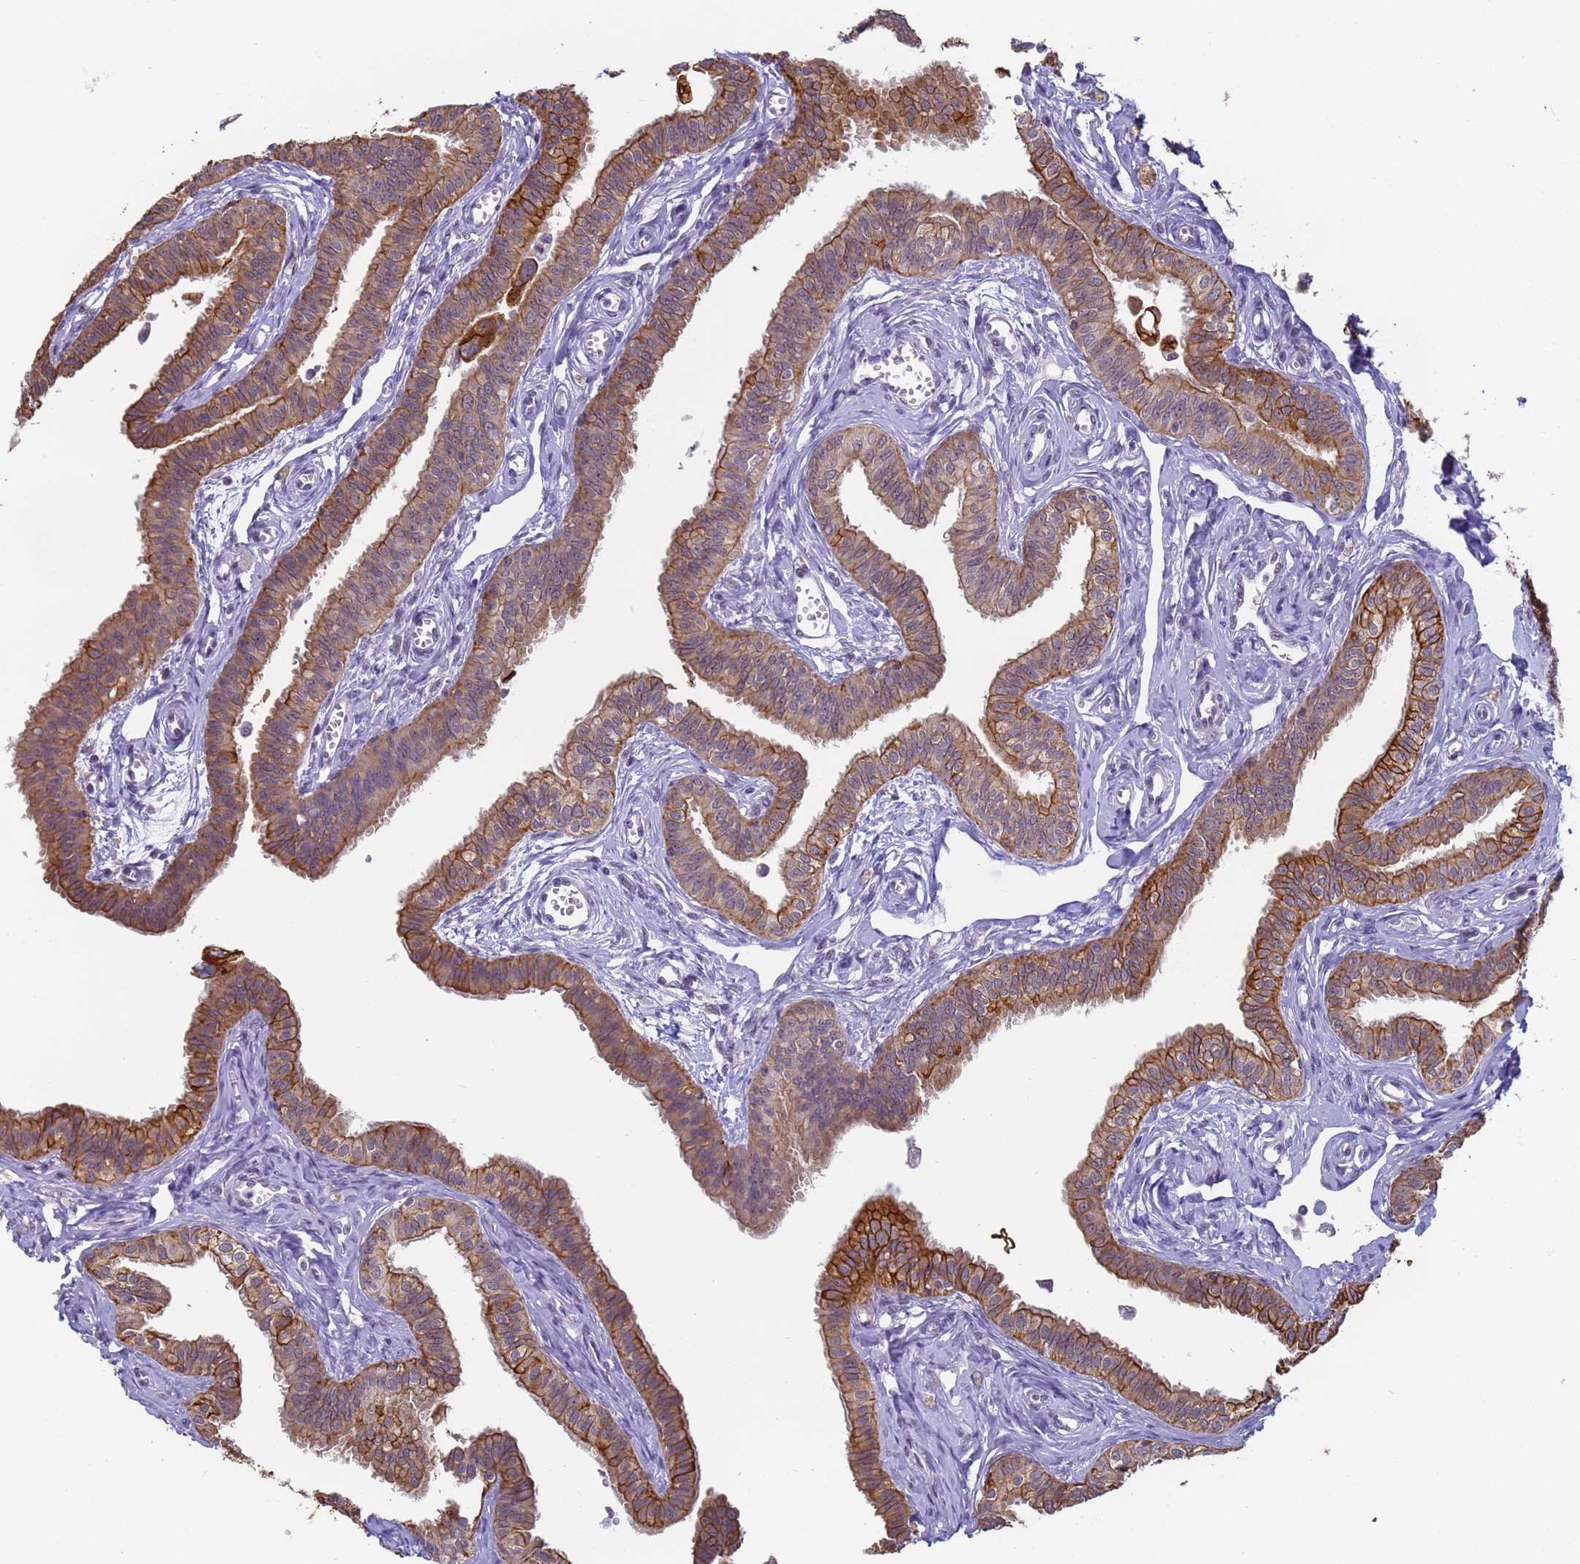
{"staining": {"intensity": "strong", "quantity": ">75%", "location": "cytoplasmic/membranous"}, "tissue": "fallopian tube", "cell_type": "Glandular cells", "image_type": "normal", "snomed": [{"axis": "morphology", "description": "Normal tissue, NOS"}, {"axis": "morphology", "description": "Carcinoma, NOS"}, {"axis": "topography", "description": "Fallopian tube"}, {"axis": "topography", "description": "Ovary"}], "caption": "High-power microscopy captured an immunohistochemistry (IHC) image of unremarkable fallopian tube, revealing strong cytoplasmic/membranous staining in about >75% of glandular cells. Nuclei are stained in blue.", "gene": "VWA3A", "patient": {"sex": "female", "age": 59}}